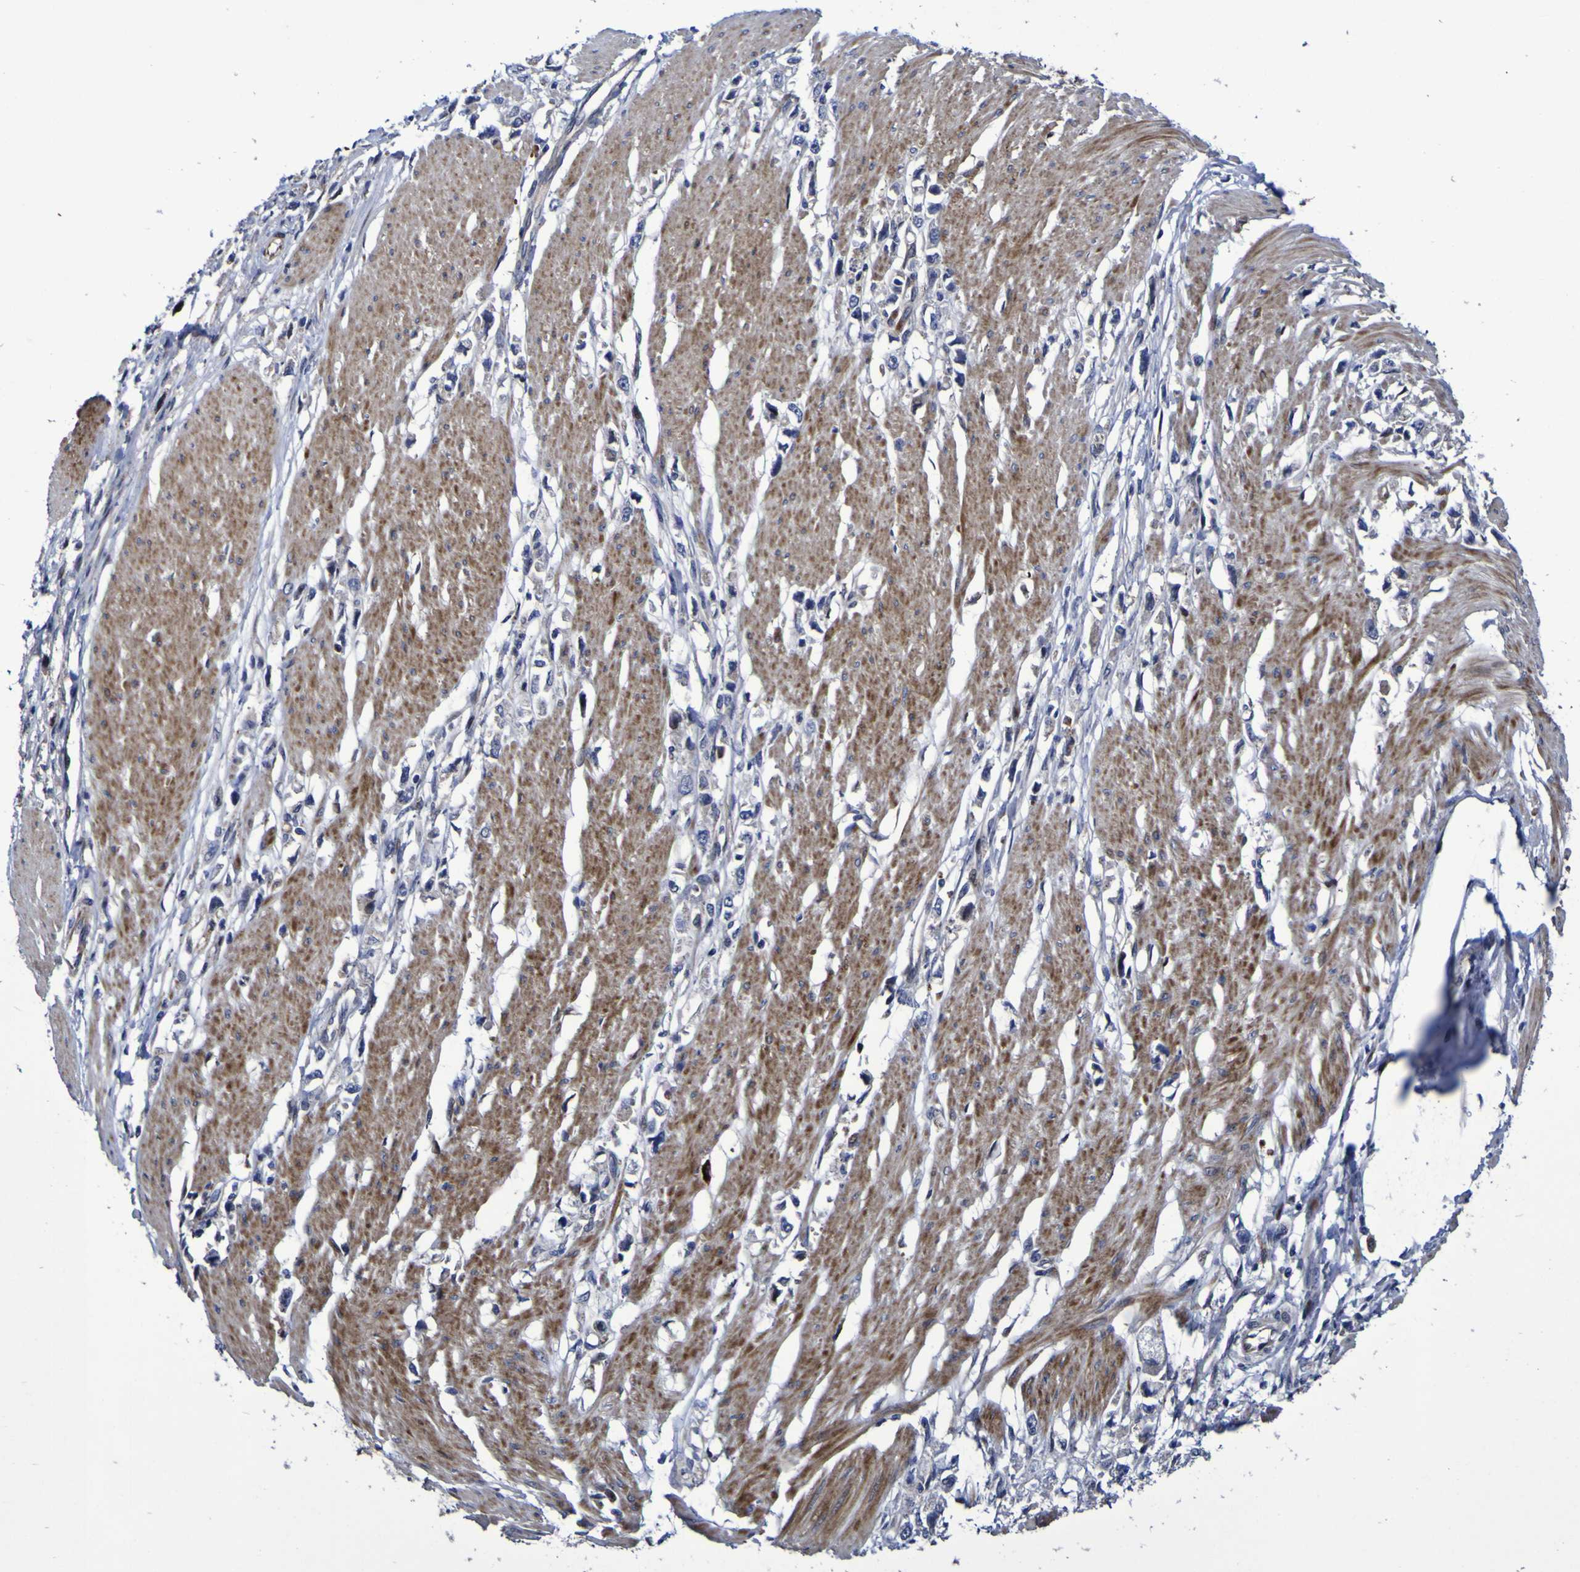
{"staining": {"intensity": "negative", "quantity": "none", "location": "none"}, "tissue": "stomach cancer", "cell_type": "Tumor cells", "image_type": "cancer", "snomed": [{"axis": "morphology", "description": "Adenocarcinoma, NOS"}, {"axis": "topography", "description": "Stomach"}], "caption": "Tumor cells are negative for brown protein staining in stomach cancer (adenocarcinoma). (DAB immunohistochemistry (IHC), high magnification).", "gene": "MGLL", "patient": {"sex": "female", "age": 59}}